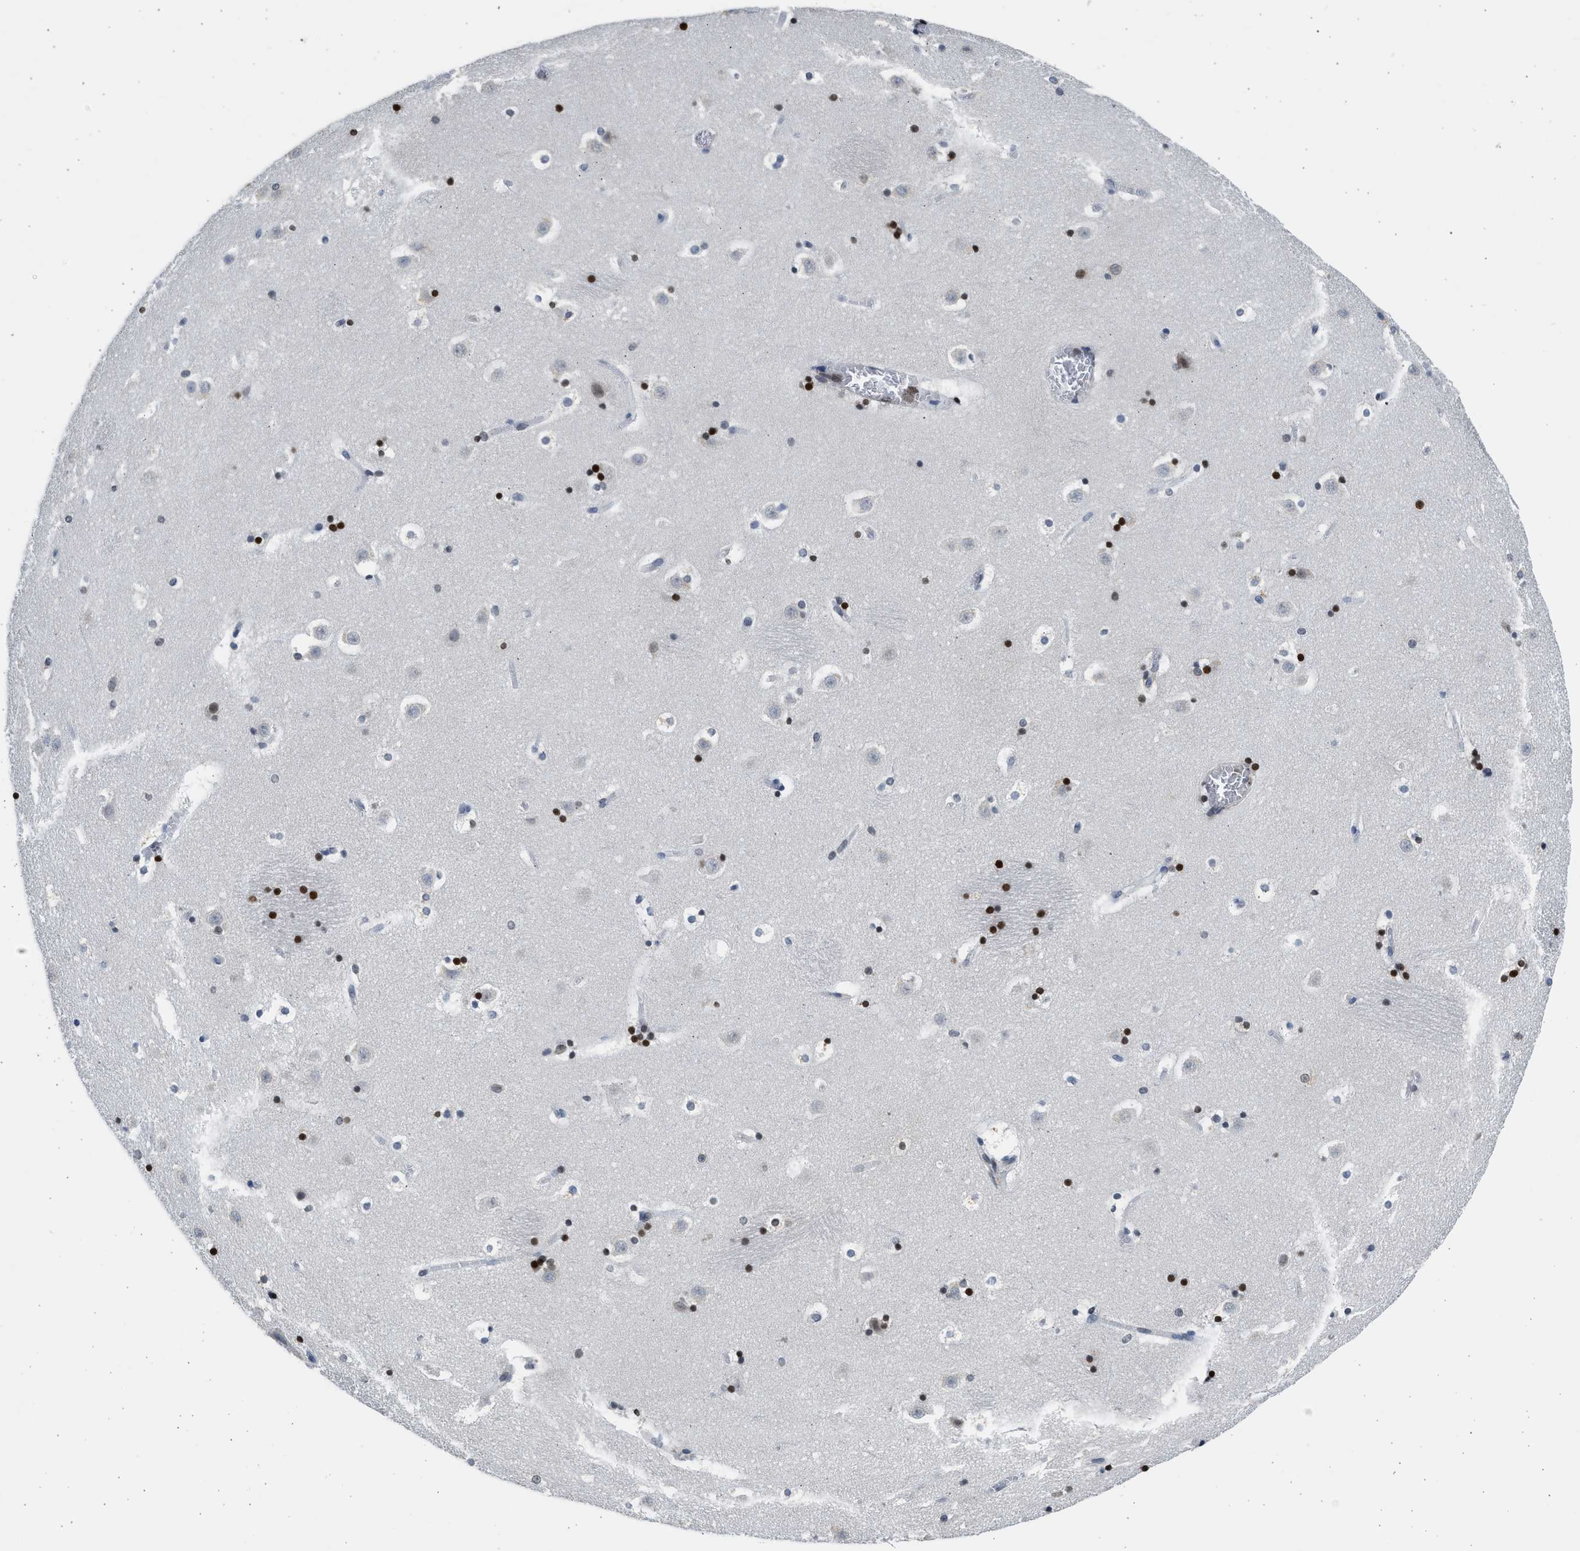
{"staining": {"intensity": "strong", "quantity": ">75%", "location": "nuclear"}, "tissue": "caudate", "cell_type": "Glial cells", "image_type": "normal", "snomed": [{"axis": "morphology", "description": "Normal tissue, NOS"}, {"axis": "topography", "description": "Lateral ventricle wall"}], "caption": "Brown immunohistochemical staining in unremarkable caudate reveals strong nuclear staining in approximately >75% of glial cells.", "gene": "HMGN3", "patient": {"sex": "male", "age": 45}}